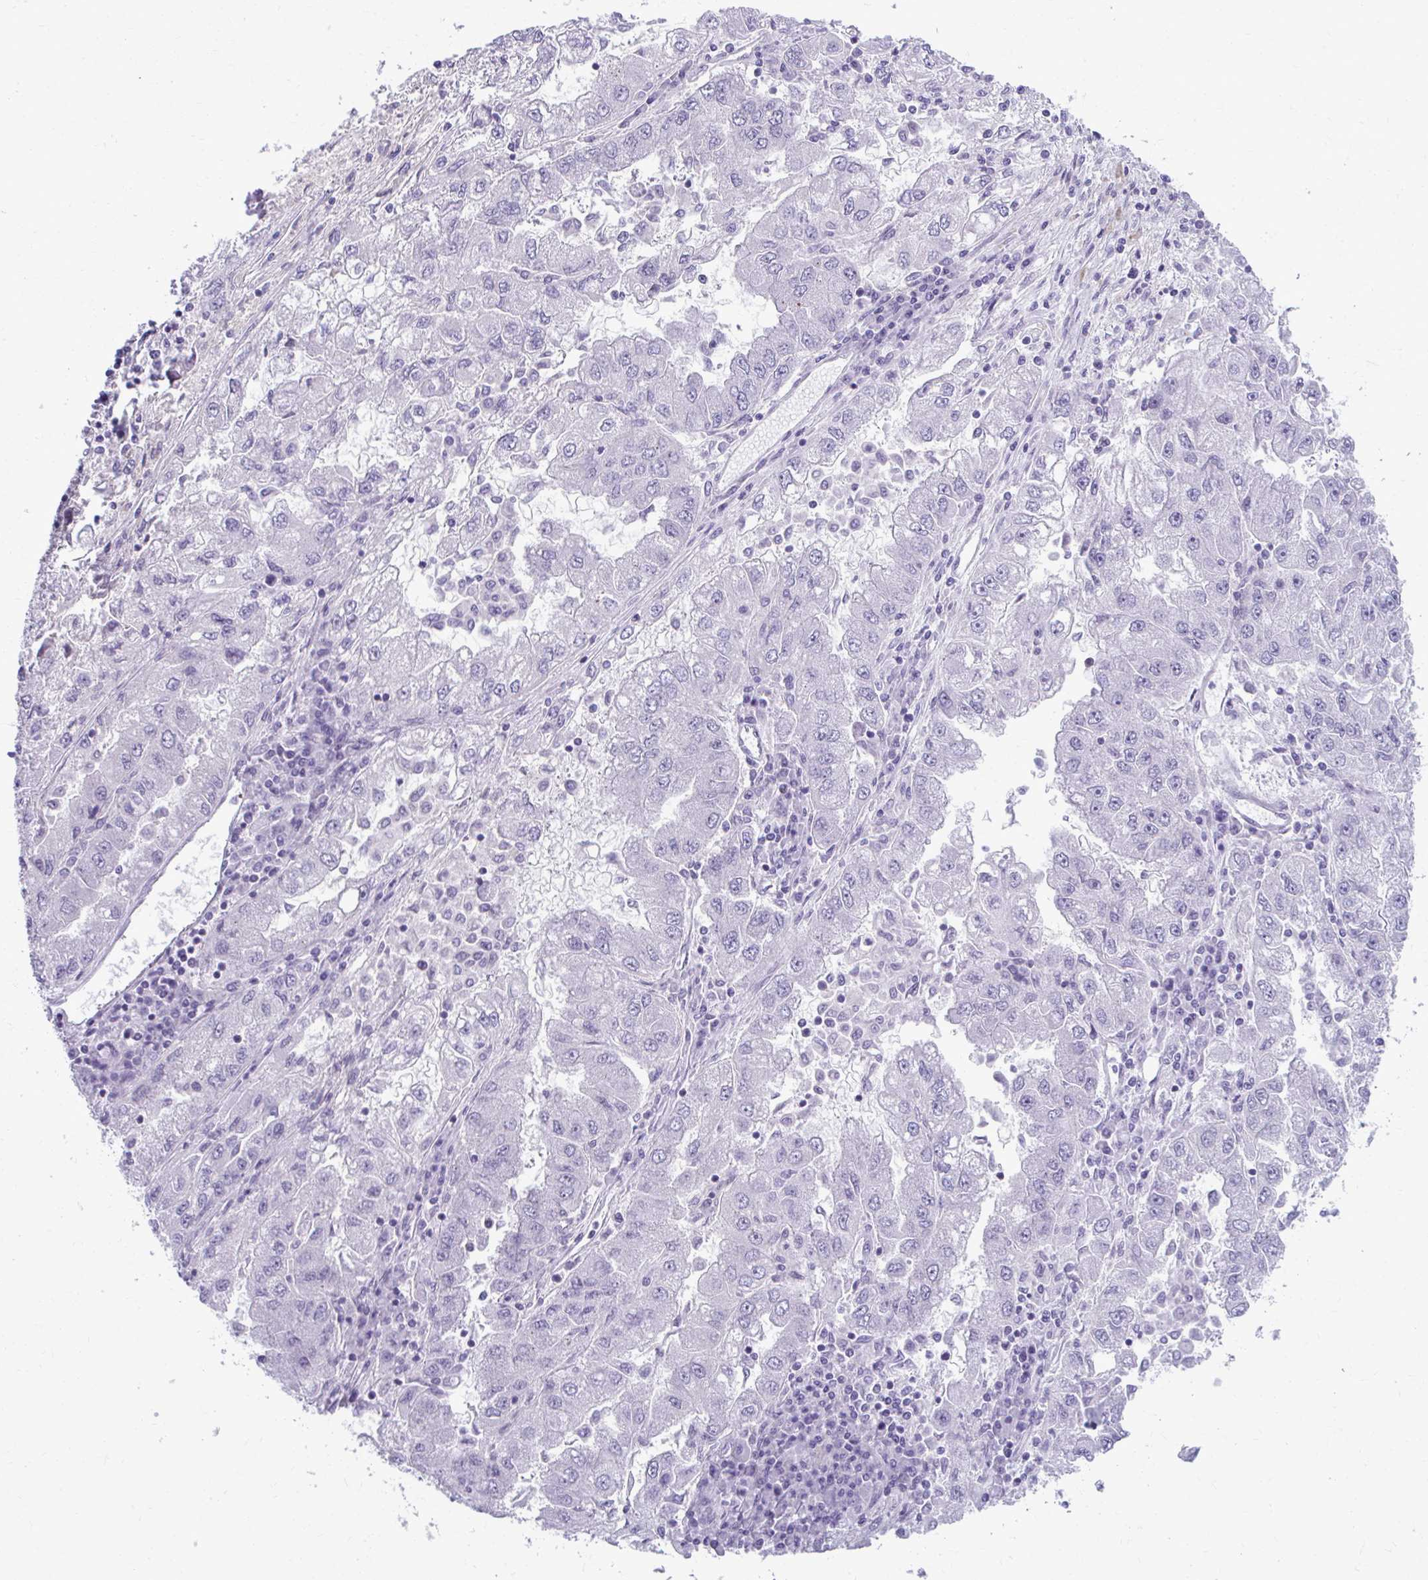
{"staining": {"intensity": "negative", "quantity": "none", "location": "none"}, "tissue": "lung cancer", "cell_type": "Tumor cells", "image_type": "cancer", "snomed": [{"axis": "morphology", "description": "Adenocarcinoma, NOS"}, {"axis": "morphology", "description": "Adenocarcinoma primary or metastatic"}, {"axis": "topography", "description": "Lung"}], "caption": "Tumor cells show no significant protein expression in lung cancer.", "gene": "MAF1", "patient": {"sex": "male", "age": 74}}